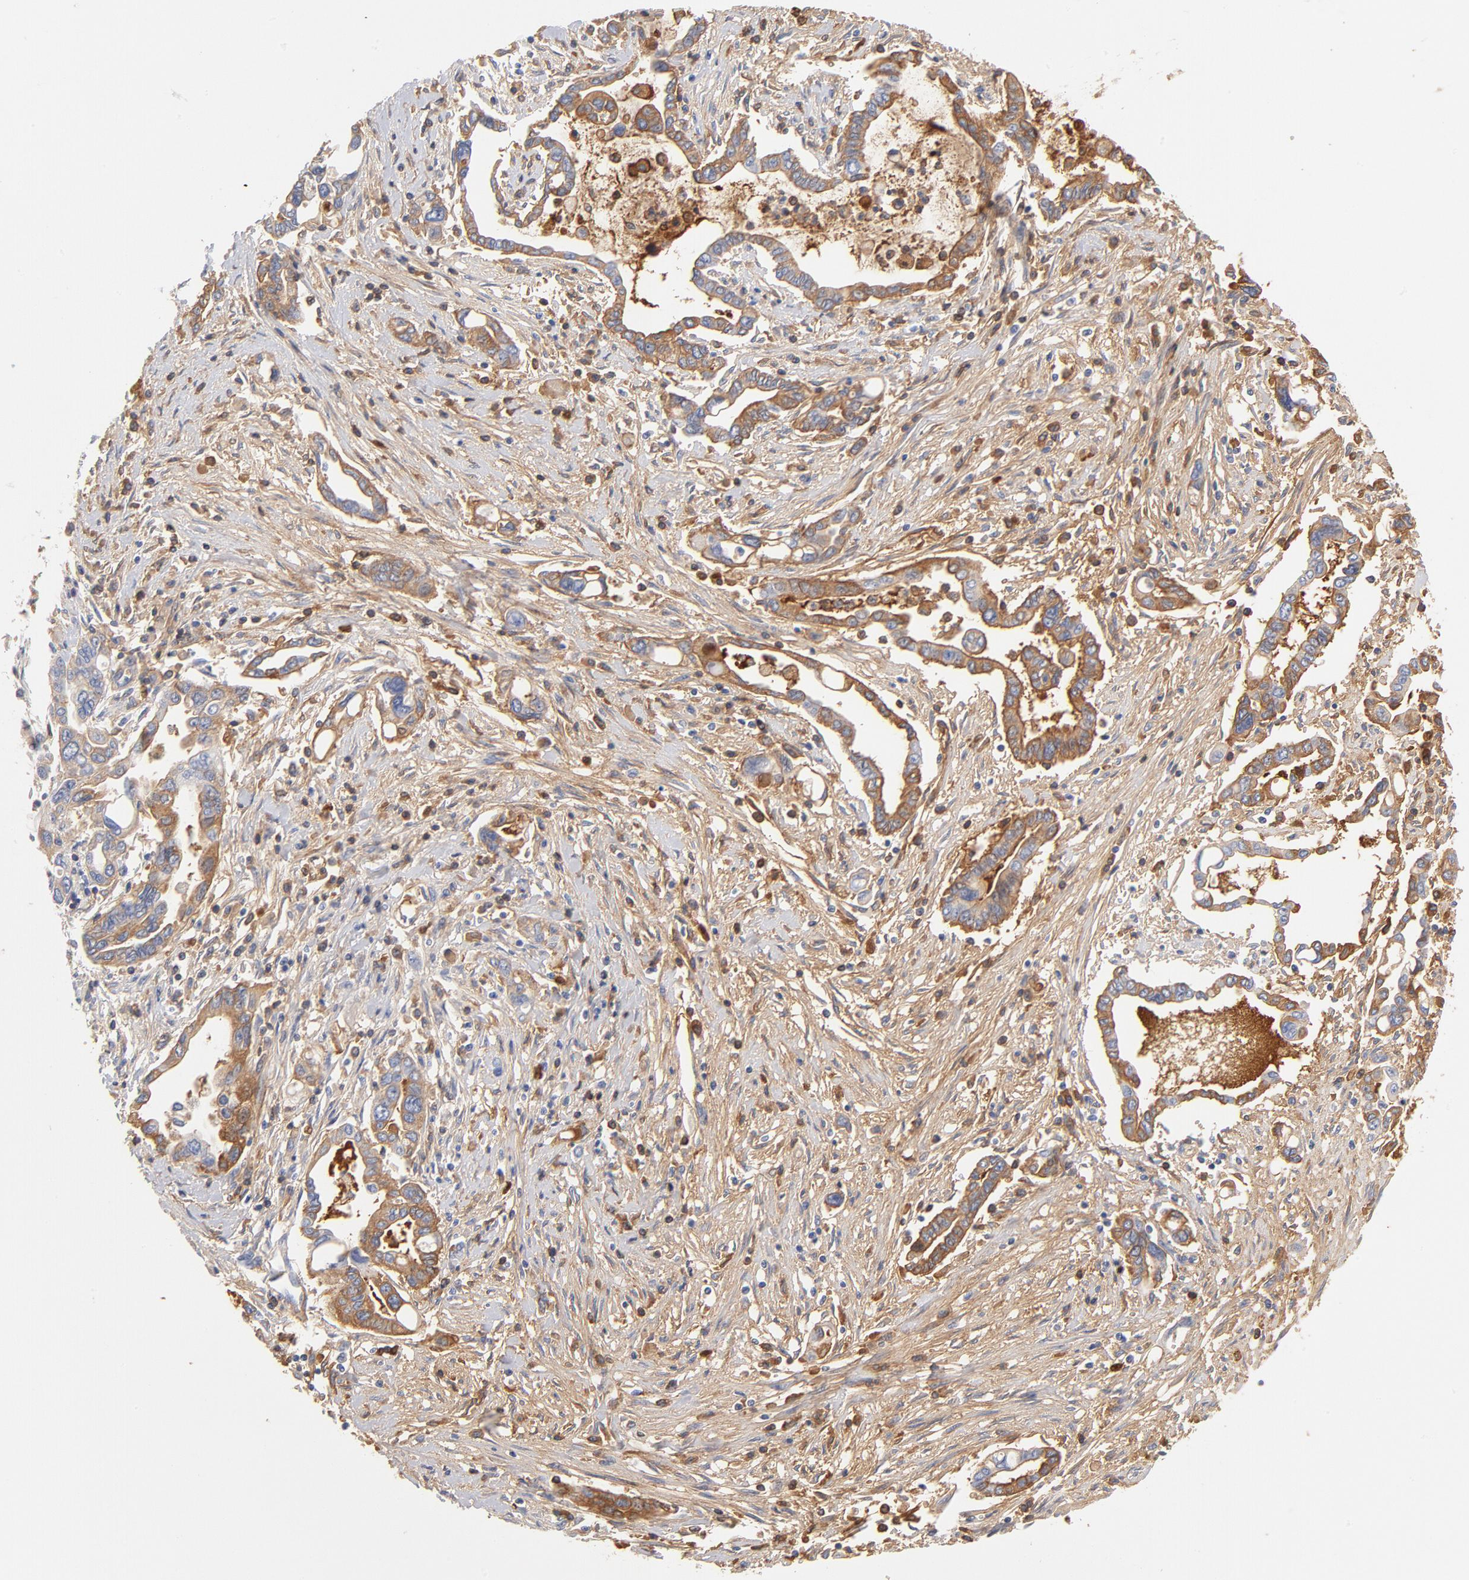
{"staining": {"intensity": "moderate", "quantity": ">75%", "location": "cytoplasmic/membranous"}, "tissue": "pancreatic cancer", "cell_type": "Tumor cells", "image_type": "cancer", "snomed": [{"axis": "morphology", "description": "Adenocarcinoma, NOS"}, {"axis": "topography", "description": "Pancreas"}], "caption": "Immunohistochemical staining of human adenocarcinoma (pancreatic) reveals medium levels of moderate cytoplasmic/membranous protein expression in about >75% of tumor cells. (IHC, brightfield microscopy, high magnification).", "gene": "C3", "patient": {"sex": "female", "age": 57}}